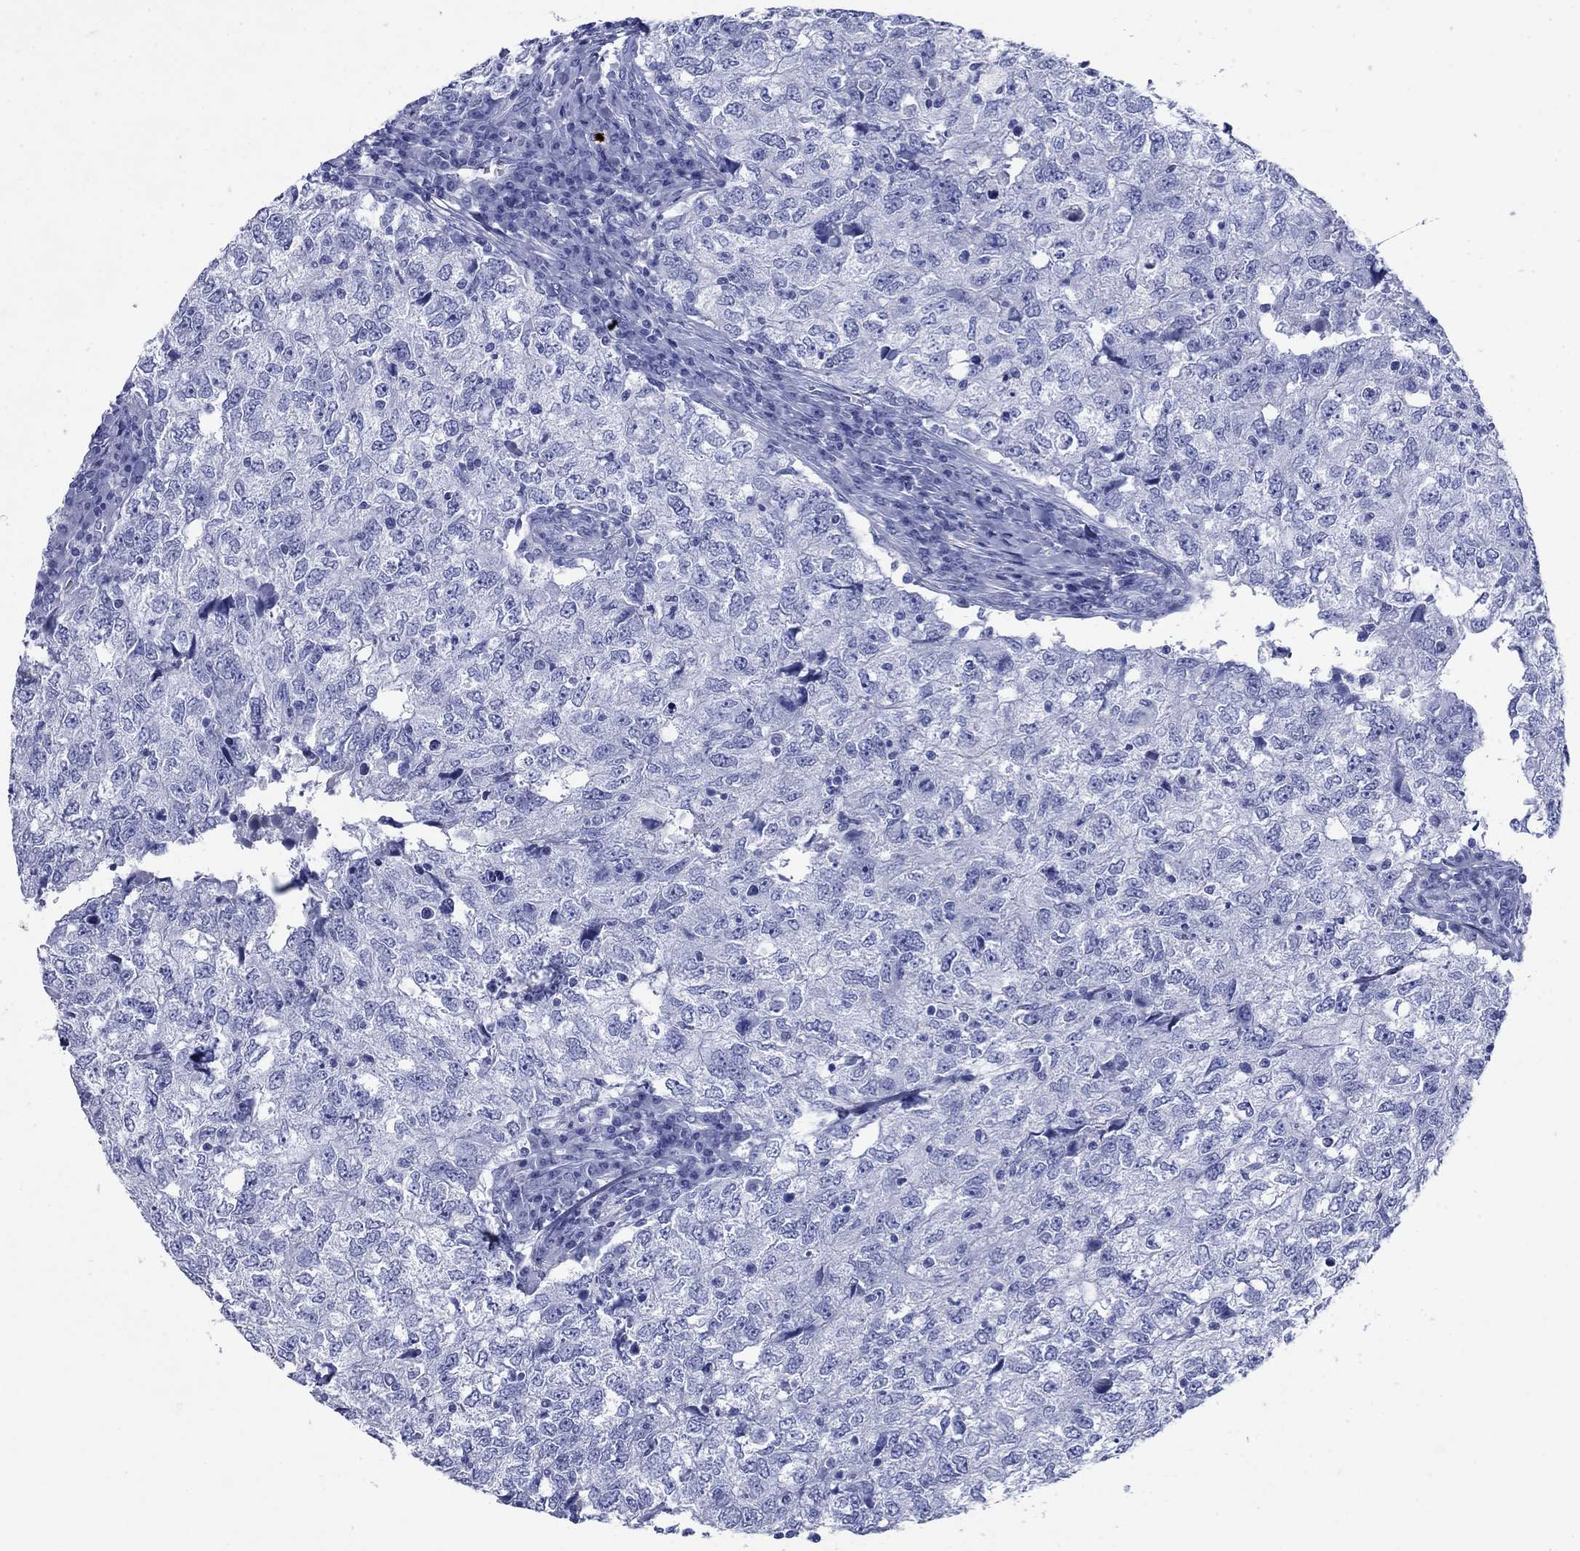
{"staining": {"intensity": "negative", "quantity": "none", "location": "none"}, "tissue": "breast cancer", "cell_type": "Tumor cells", "image_type": "cancer", "snomed": [{"axis": "morphology", "description": "Duct carcinoma"}, {"axis": "topography", "description": "Breast"}], "caption": "The photomicrograph shows no staining of tumor cells in breast infiltrating ductal carcinoma. (Stains: DAB IHC with hematoxylin counter stain, Microscopy: brightfield microscopy at high magnification).", "gene": "AZU1", "patient": {"sex": "female", "age": 30}}